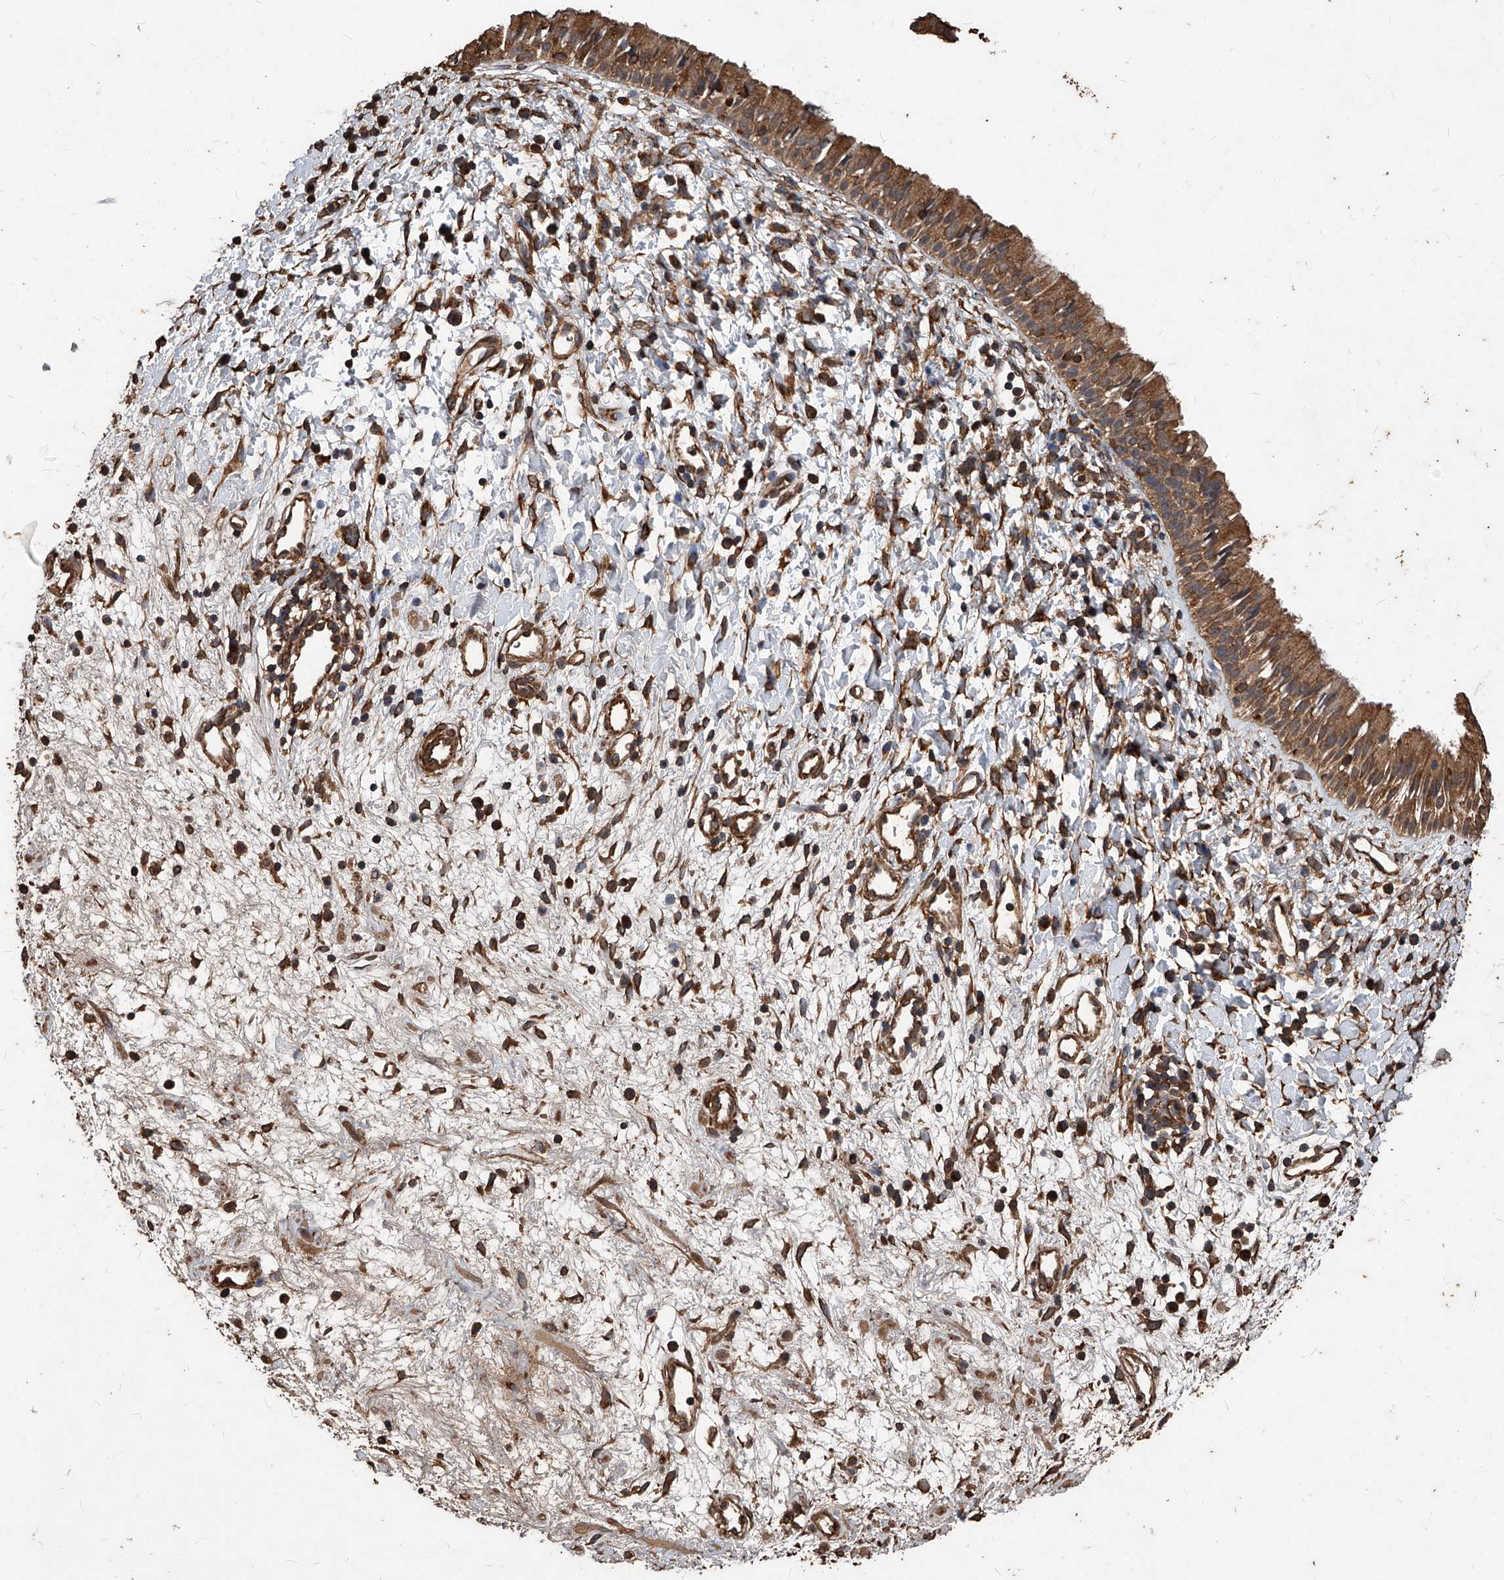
{"staining": {"intensity": "moderate", "quantity": ">75%", "location": "cytoplasmic/membranous"}, "tissue": "nasopharynx", "cell_type": "Respiratory epithelial cells", "image_type": "normal", "snomed": [{"axis": "morphology", "description": "Normal tissue, NOS"}, {"axis": "topography", "description": "Nasopharynx"}], "caption": "Nasopharynx was stained to show a protein in brown. There is medium levels of moderate cytoplasmic/membranous expression in approximately >75% of respiratory epithelial cells. (DAB (3,3'-diaminobenzidine) IHC, brown staining for protein, blue staining for nuclei).", "gene": "UCP2", "patient": {"sex": "male", "age": 22}}